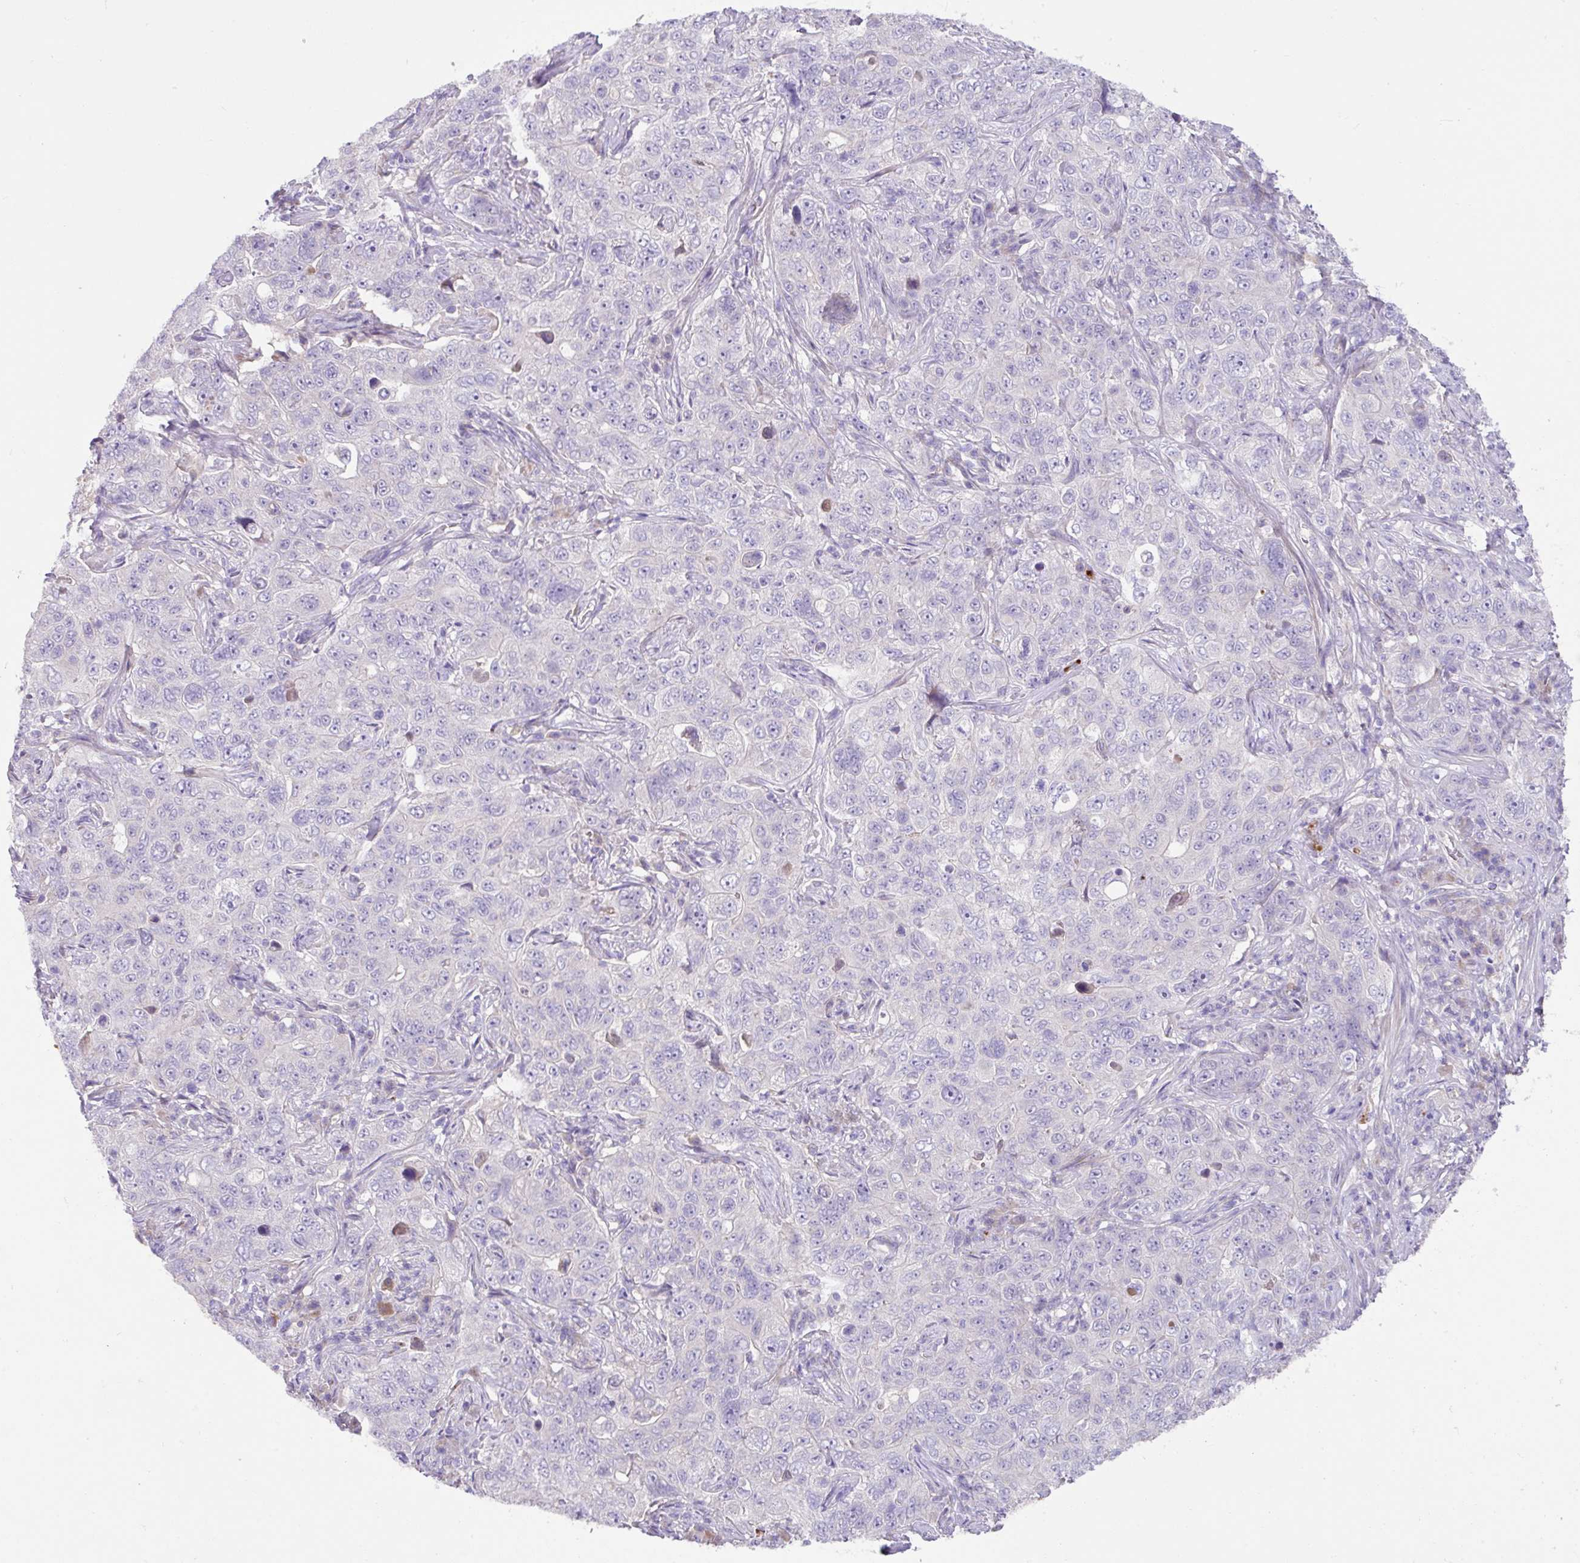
{"staining": {"intensity": "negative", "quantity": "none", "location": "none"}, "tissue": "pancreatic cancer", "cell_type": "Tumor cells", "image_type": "cancer", "snomed": [{"axis": "morphology", "description": "Adenocarcinoma, NOS"}, {"axis": "topography", "description": "Pancreas"}], "caption": "Immunohistochemistry image of human pancreatic adenocarcinoma stained for a protein (brown), which displays no expression in tumor cells.", "gene": "CRISP3", "patient": {"sex": "male", "age": 68}}